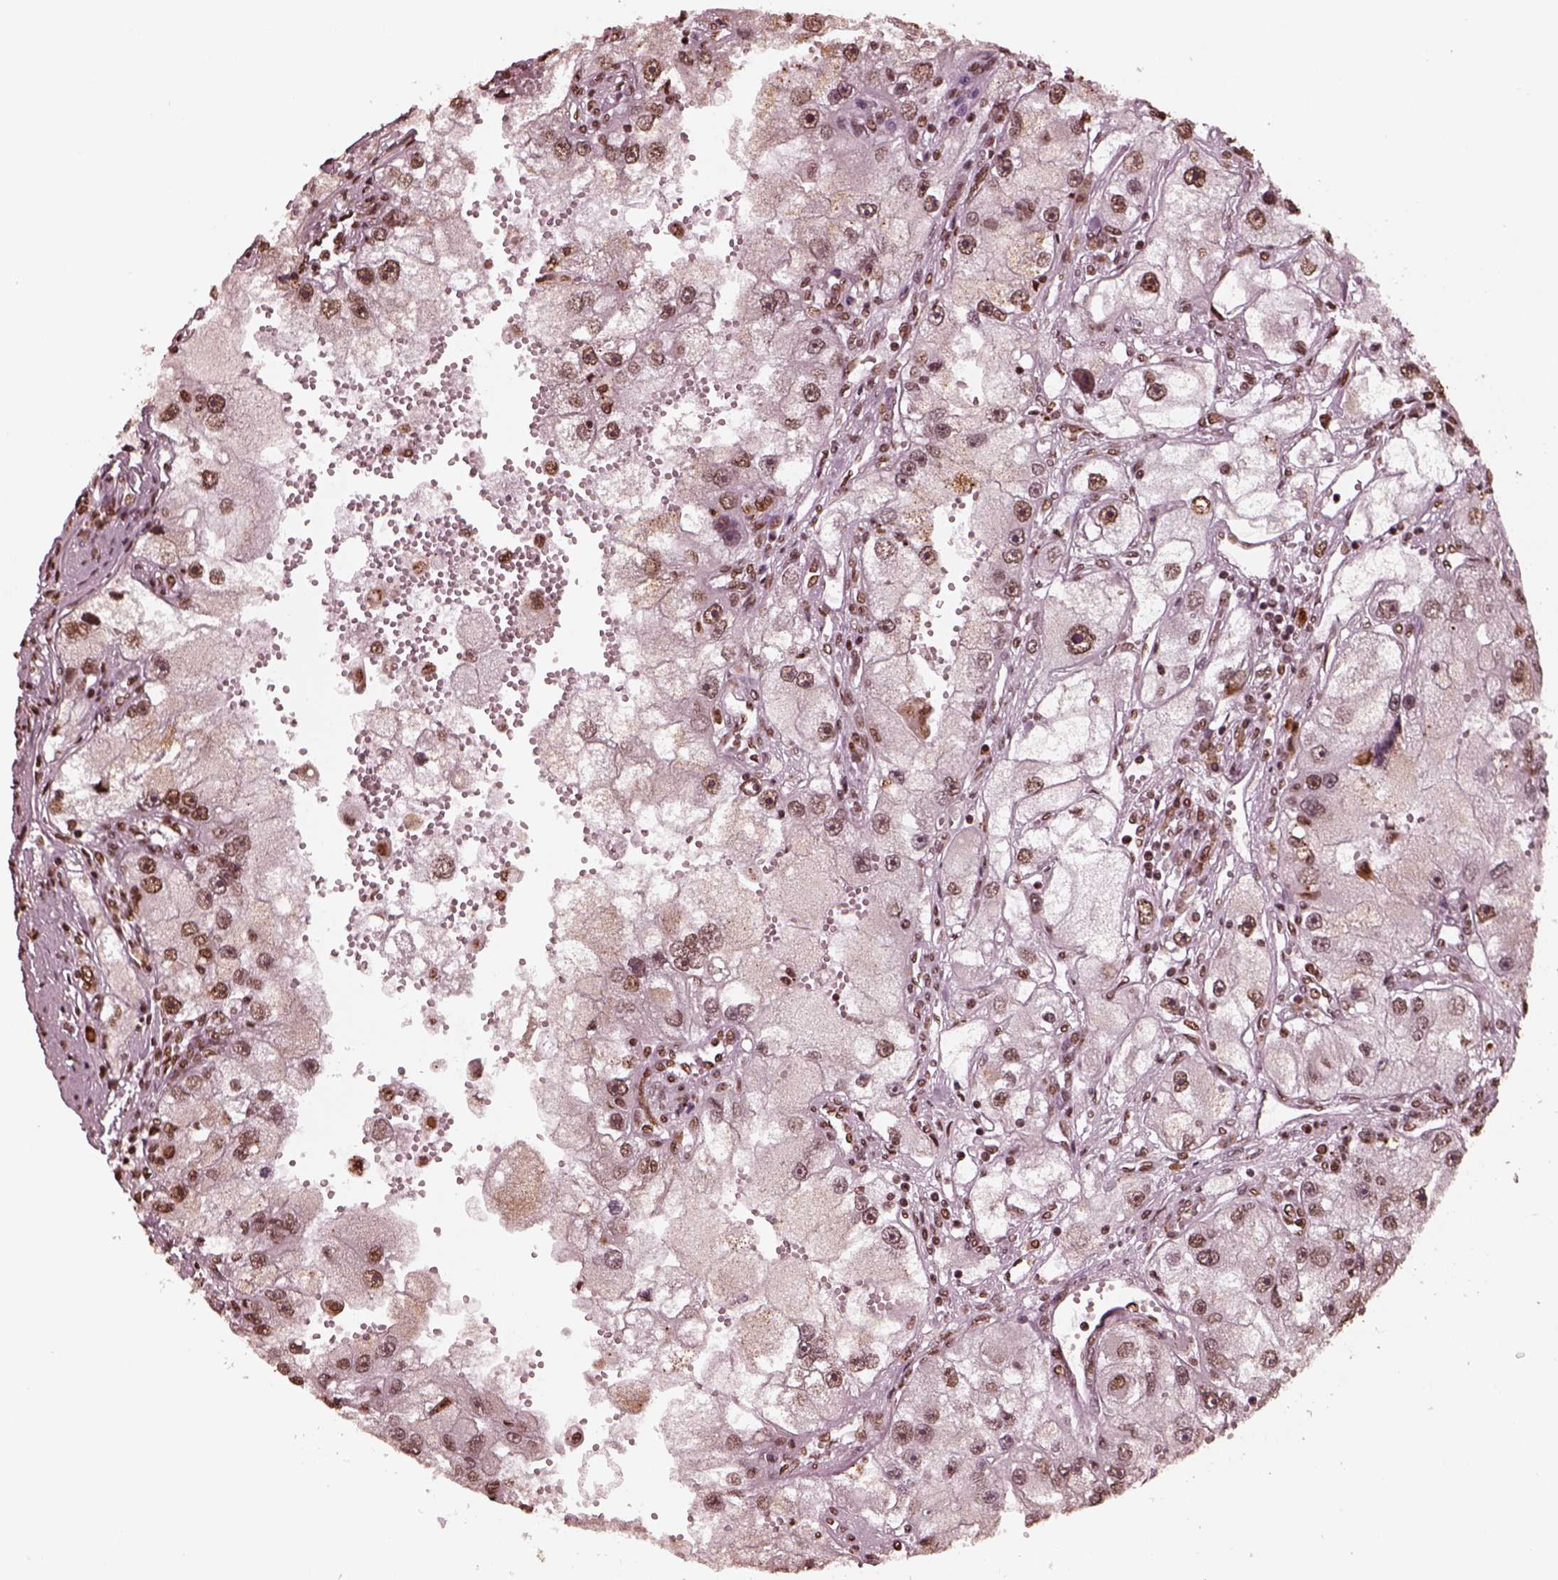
{"staining": {"intensity": "moderate", "quantity": "25%-75%", "location": "nuclear"}, "tissue": "renal cancer", "cell_type": "Tumor cells", "image_type": "cancer", "snomed": [{"axis": "morphology", "description": "Adenocarcinoma, NOS"}, {"axis": "topography", "description": "Kidney"}], "caption": "Protein analysis of renal cancer tissue shows moderate nuclear expression in about 25%-75% of tumor cells.", "gene": "NSD1", "patient": {"sex": "male", "age": 63}}